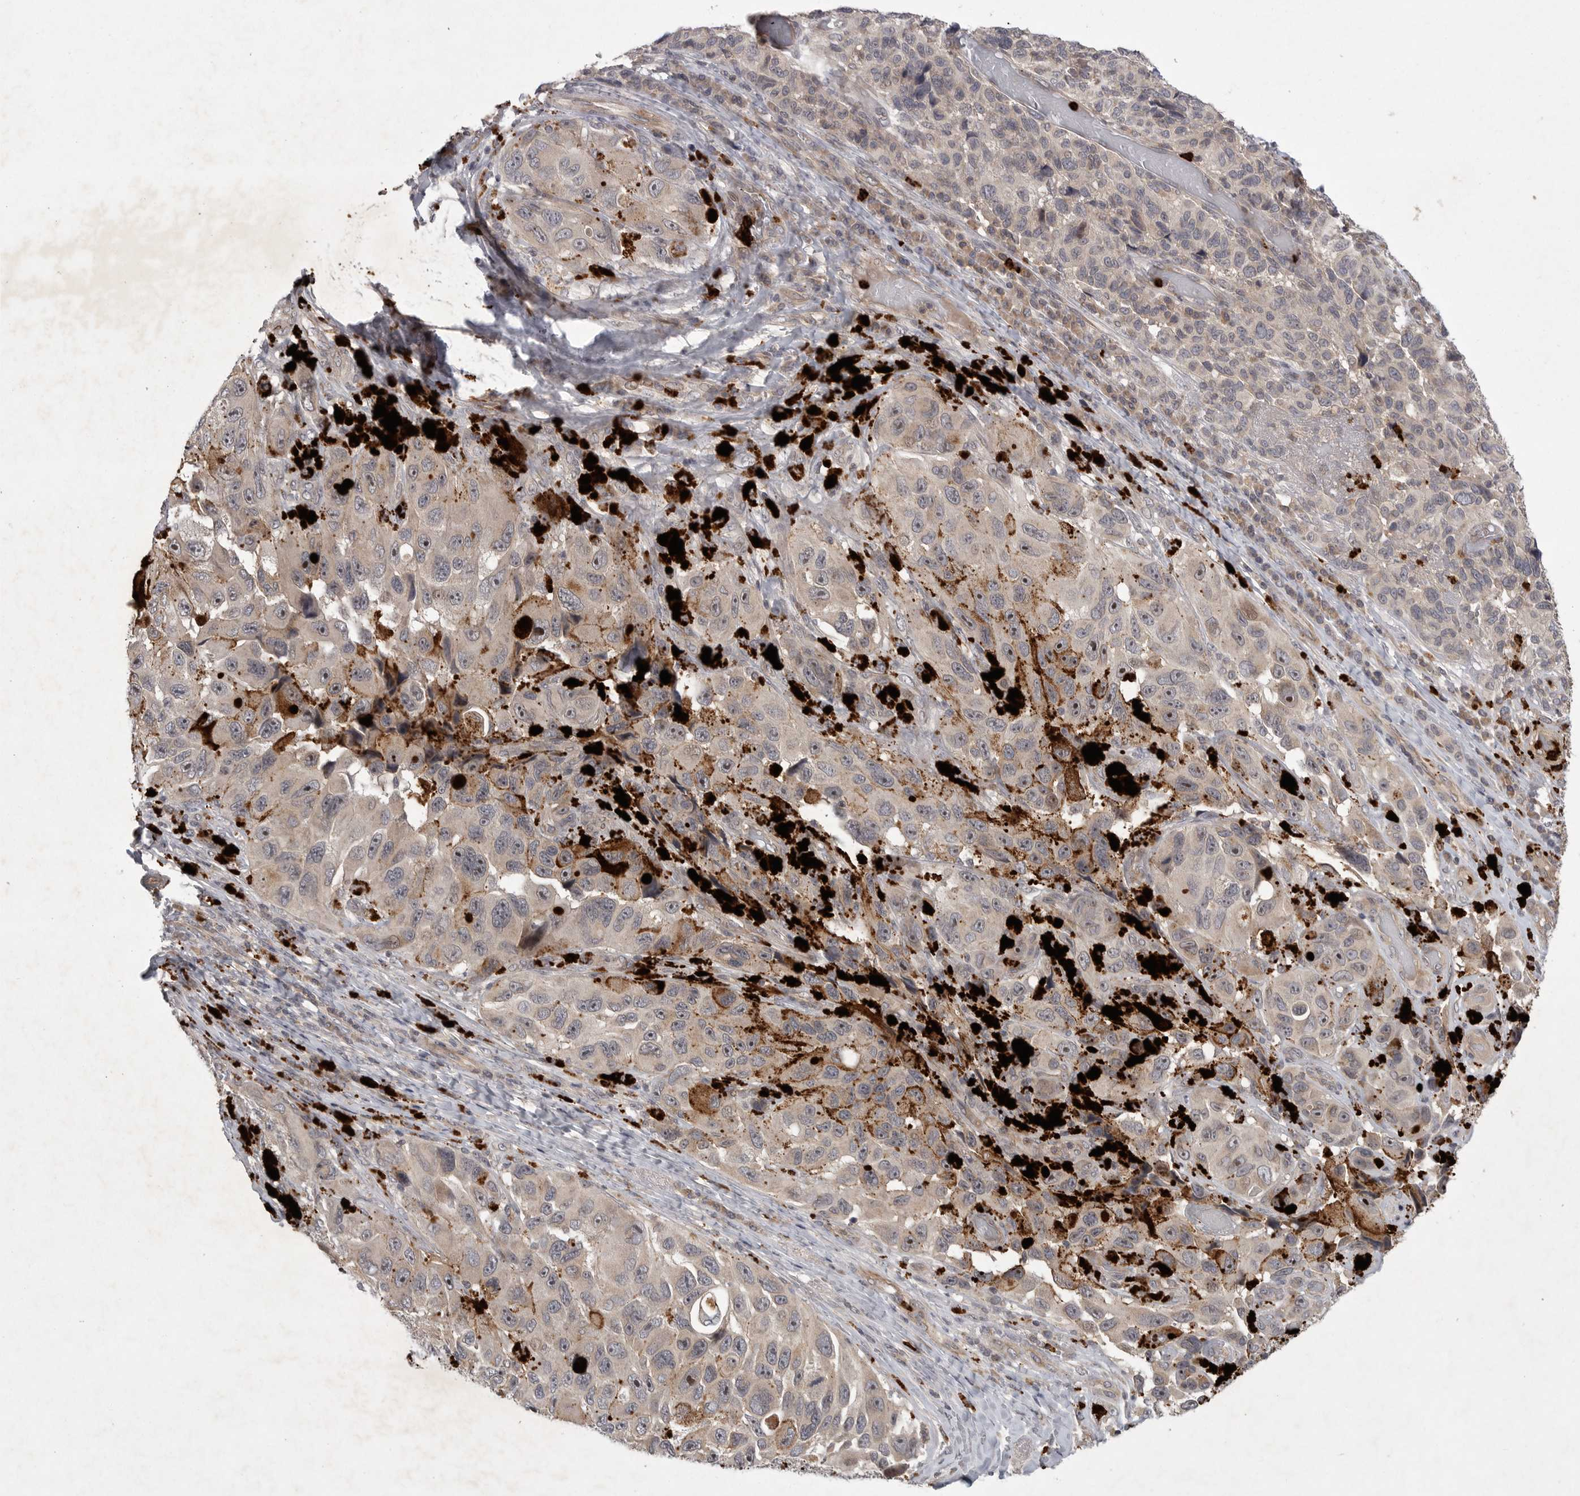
{"staining": {"intensity": "negative", "quantity": "none", "location": "none"}, "tissue": "melanoma", "cell_type": "Tumor cells", "image_type": "cancer", "snomed": [{"axis": "morphology", "description": "Malignant melanoma, NOS"}, {"axis": "topography", "description": "Skin"}], "caption": "Immunohistochemistry micrograph of melanoma stained for a protein (brown), which demonstrates no expression in tumor cells.", "gene": "UBE3D", "patient": {"sex": "female", "age": 73}}